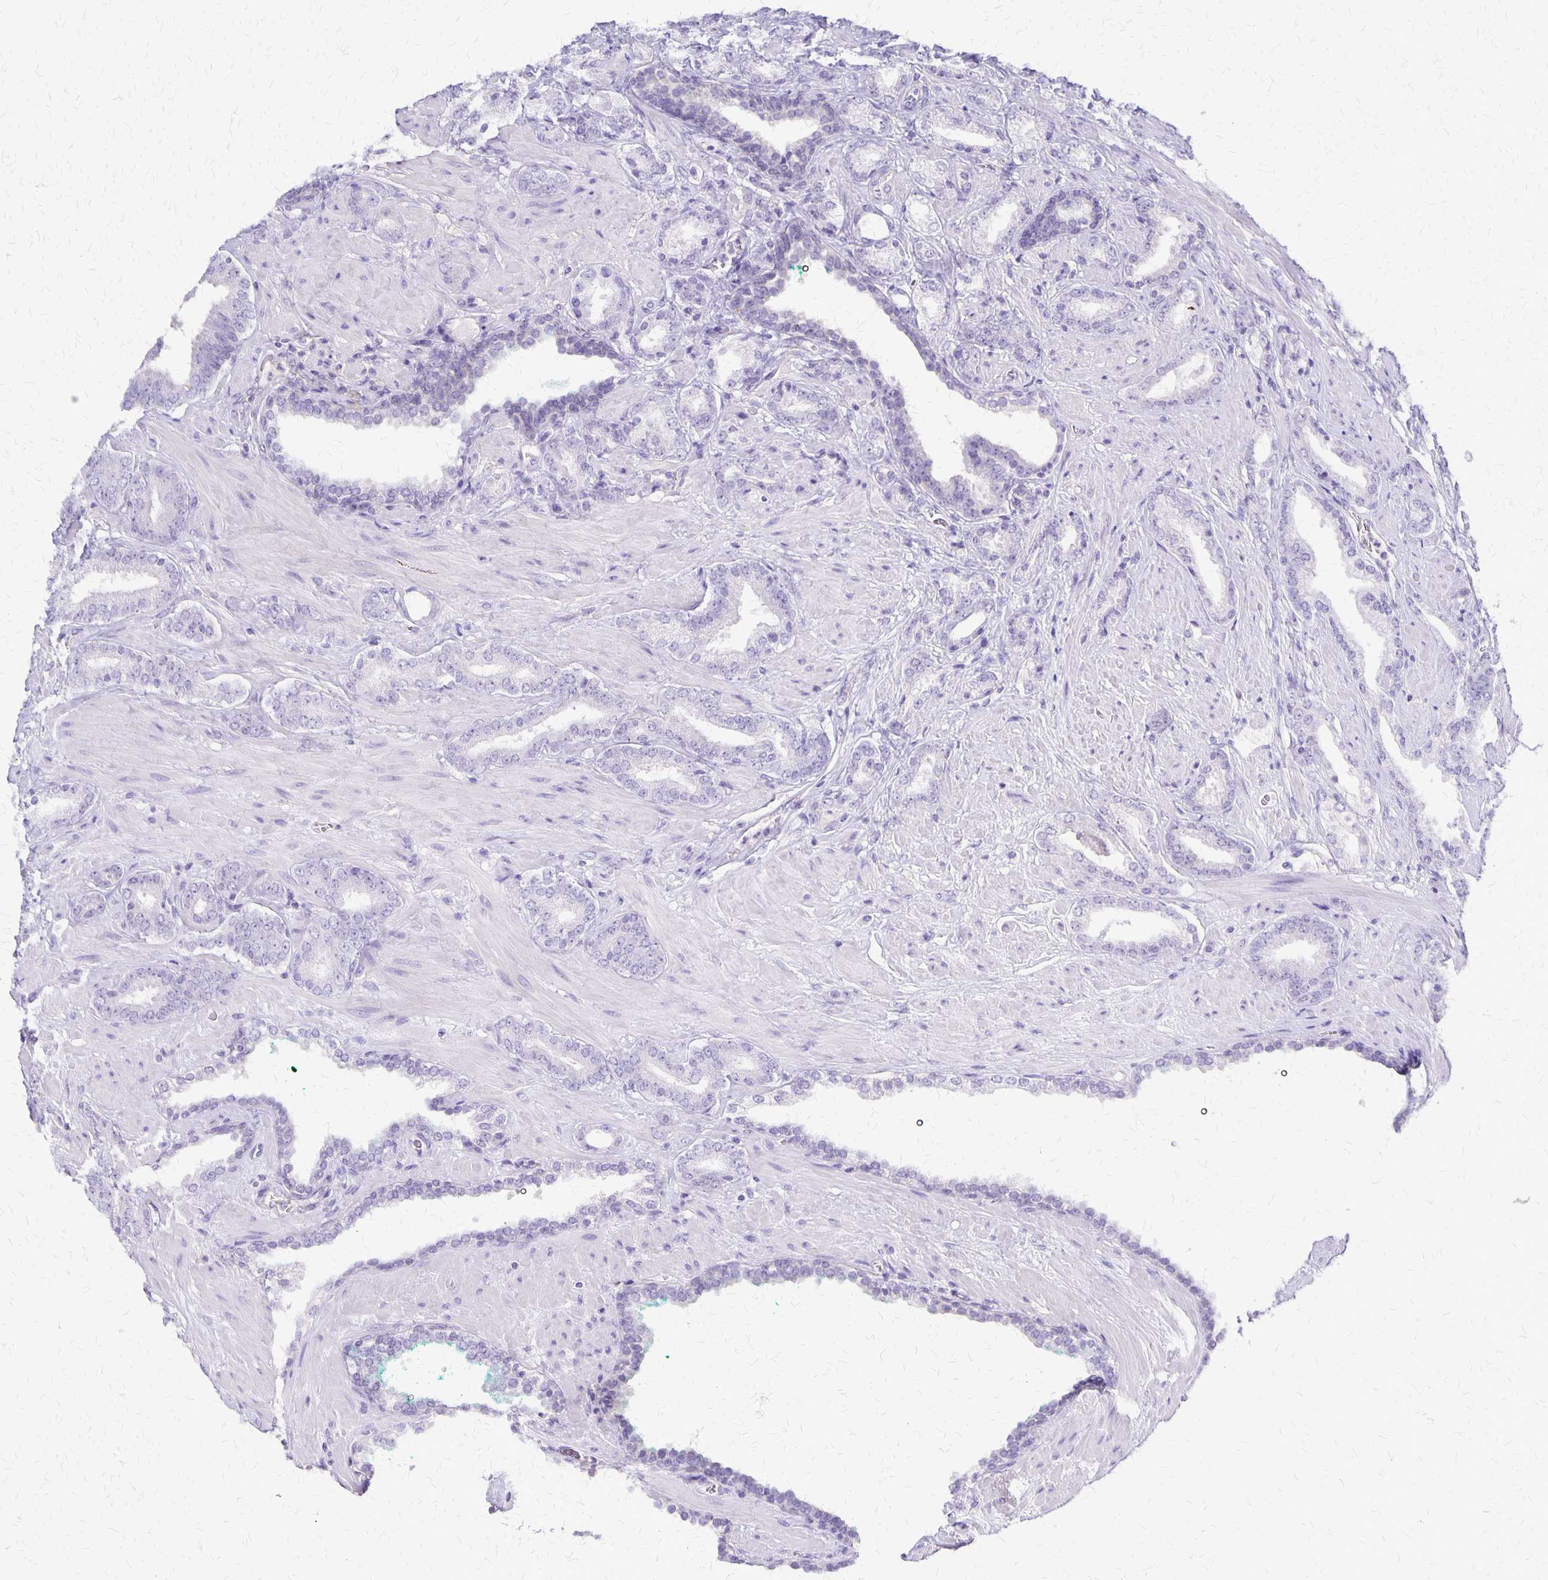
{"staining": {"intensity": "negative", "quantity": "none", "location": "none"}, "tissue": "prostate cancer", "cell_type": "Tumor cells", "image_type": "cancer", "snomed": [{"axis": "morphology", "description": "Adenocarcinoma, High grade"}, {"axis": "topography", "description": "Prostate"}], "caption": "IHC photomicrograph of neoplastic tissue: human adenocarcinoma (high-grade) (prostate) stained with DAB (3,3'-diaminobenzidine) shows no significant protein expression in tumor cells. (Brightfield microscopy of DAB immunohistochemistry (IHC) at high magnification).", "gene": "SI", "patient": {"sex": "male", "age": 56}}